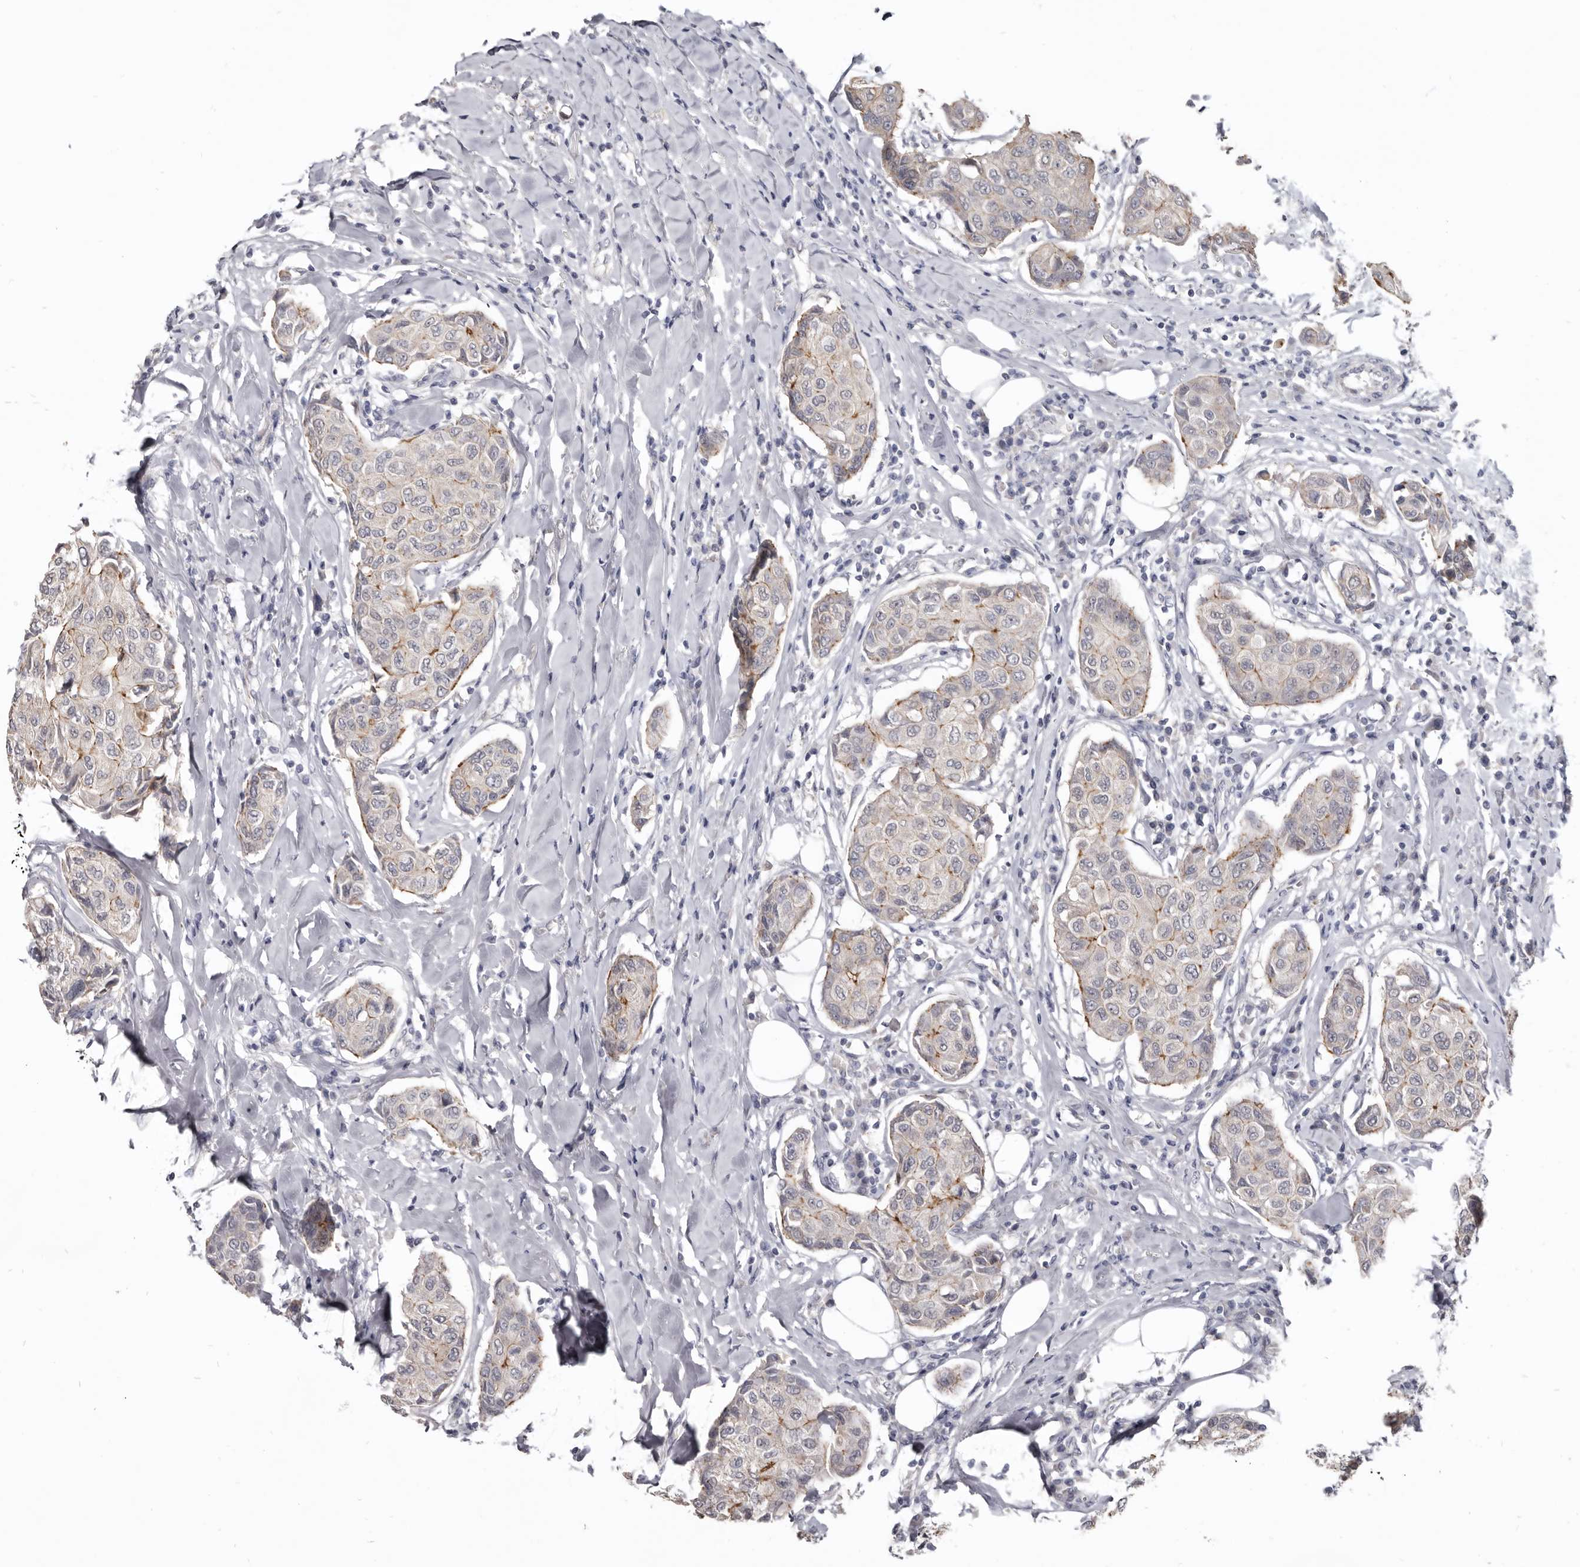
{"staining": {"intensity": "moderate", "quantity": "<25%", "location": "cytoplasmic/membranous"}, "tissue": "breast cancer", "cell_type": "Tumor cells", "image_type": "cancer", "snomed": [{"axis": "morphology", "description": "Duct carcinoma"}, {"axis": "topography", "description": "Breast"}], "caption": "Immunohistochemical staining of human breast intraductal carcinoma displays moderate cytoplasmic/membranous protein positivity in approximately <25% of tumor cells.", "gene": "CGN", "patient": {"sex": "female", "age": 80}}